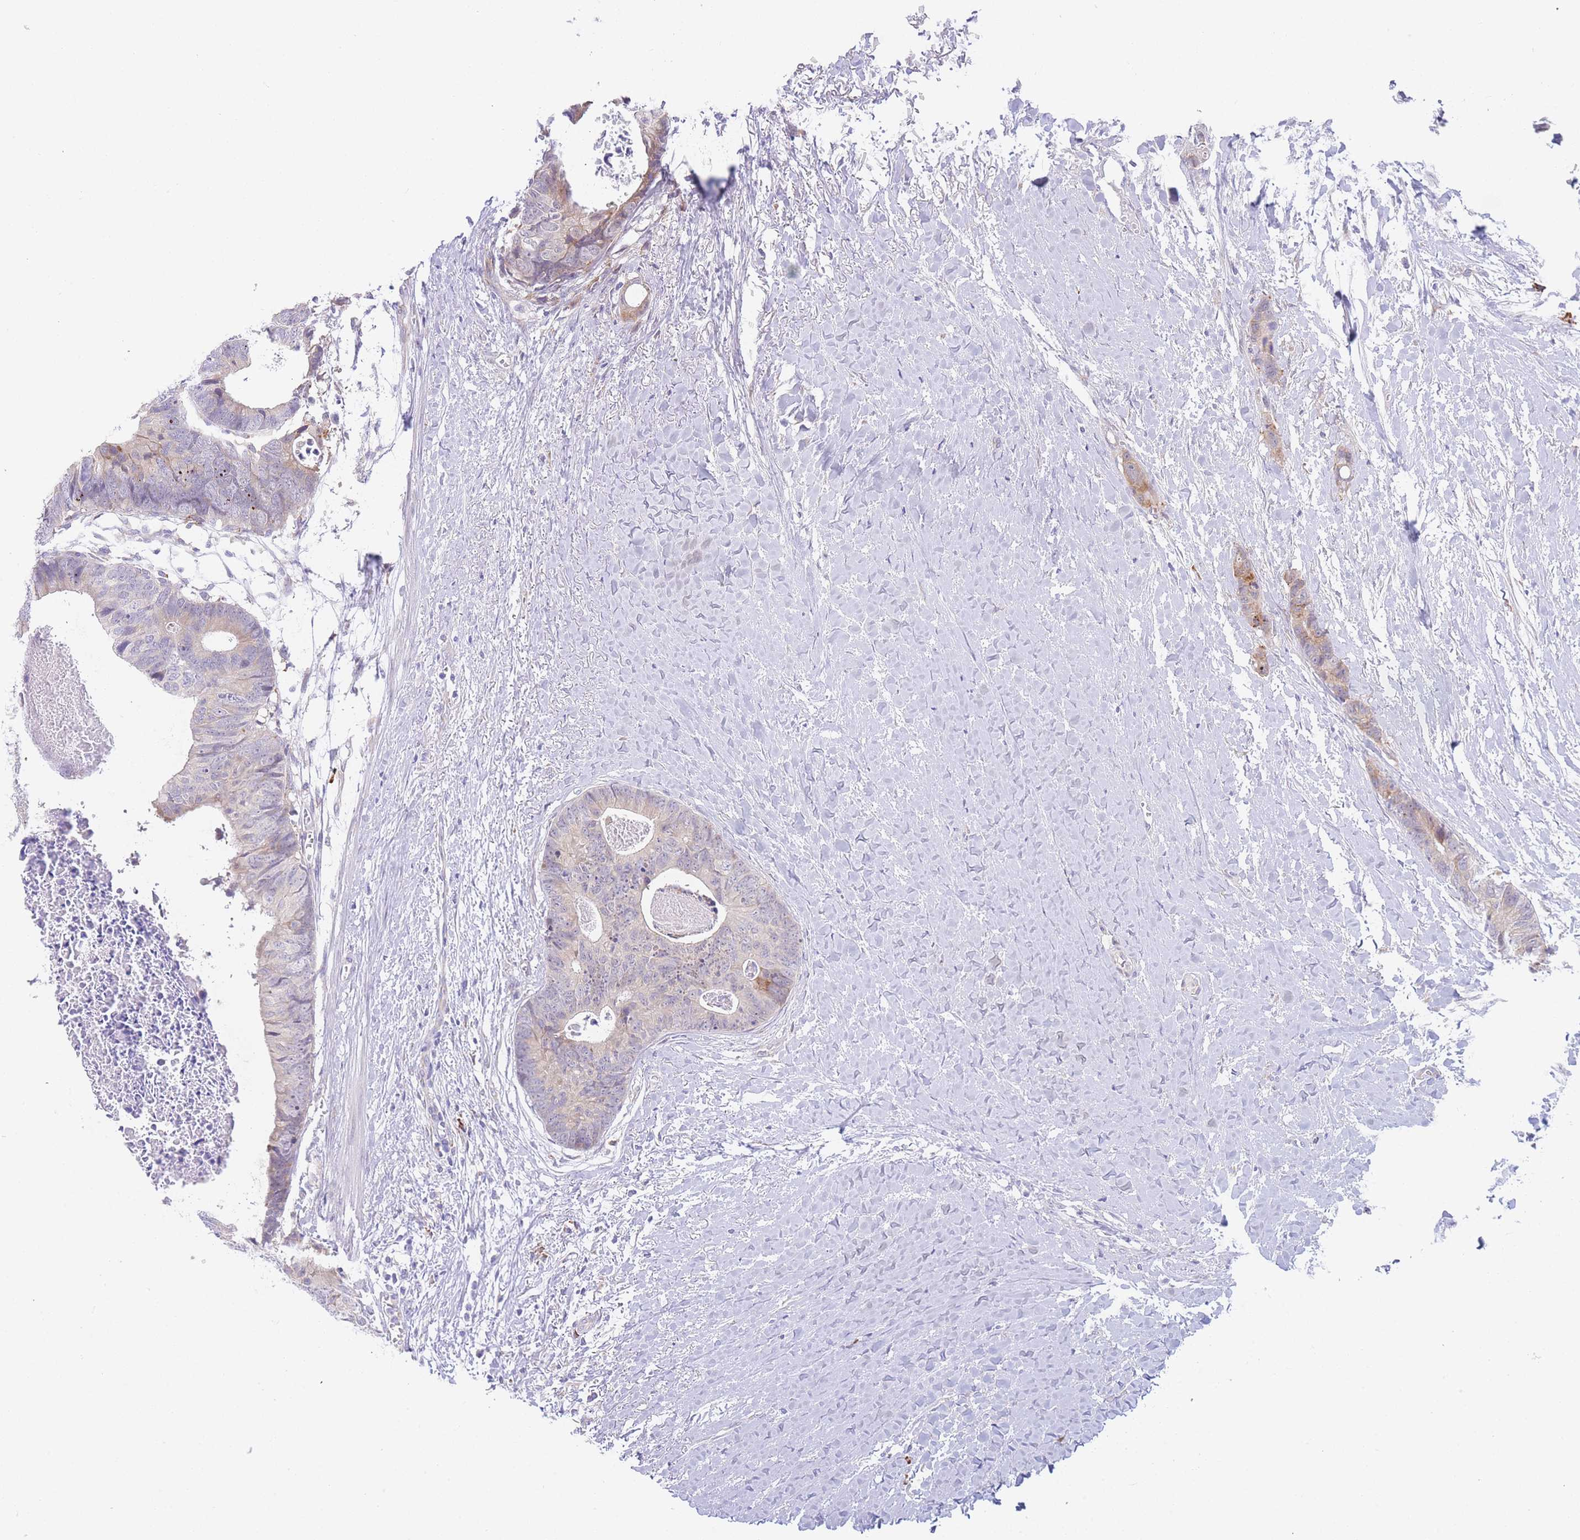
{"staining": {"intensity": "weak", "quantity": "<25%", "location": "cytoplasmic/membranous"}, "tissue": "colorectal cancer", "cell_type": "Tumor cells", "image_type": "cancer", "snomed": [{"axis": "morphology", "description": "Adenocarcinoma, NOS"}, {"axis": "topography", "description": "Colon"}], "caption": "There is no significant expression in tumor cells of adenocarcinoma (colorectal).", "gene": "ZNF510", "patient": {"sex": "female", "age": 57}}